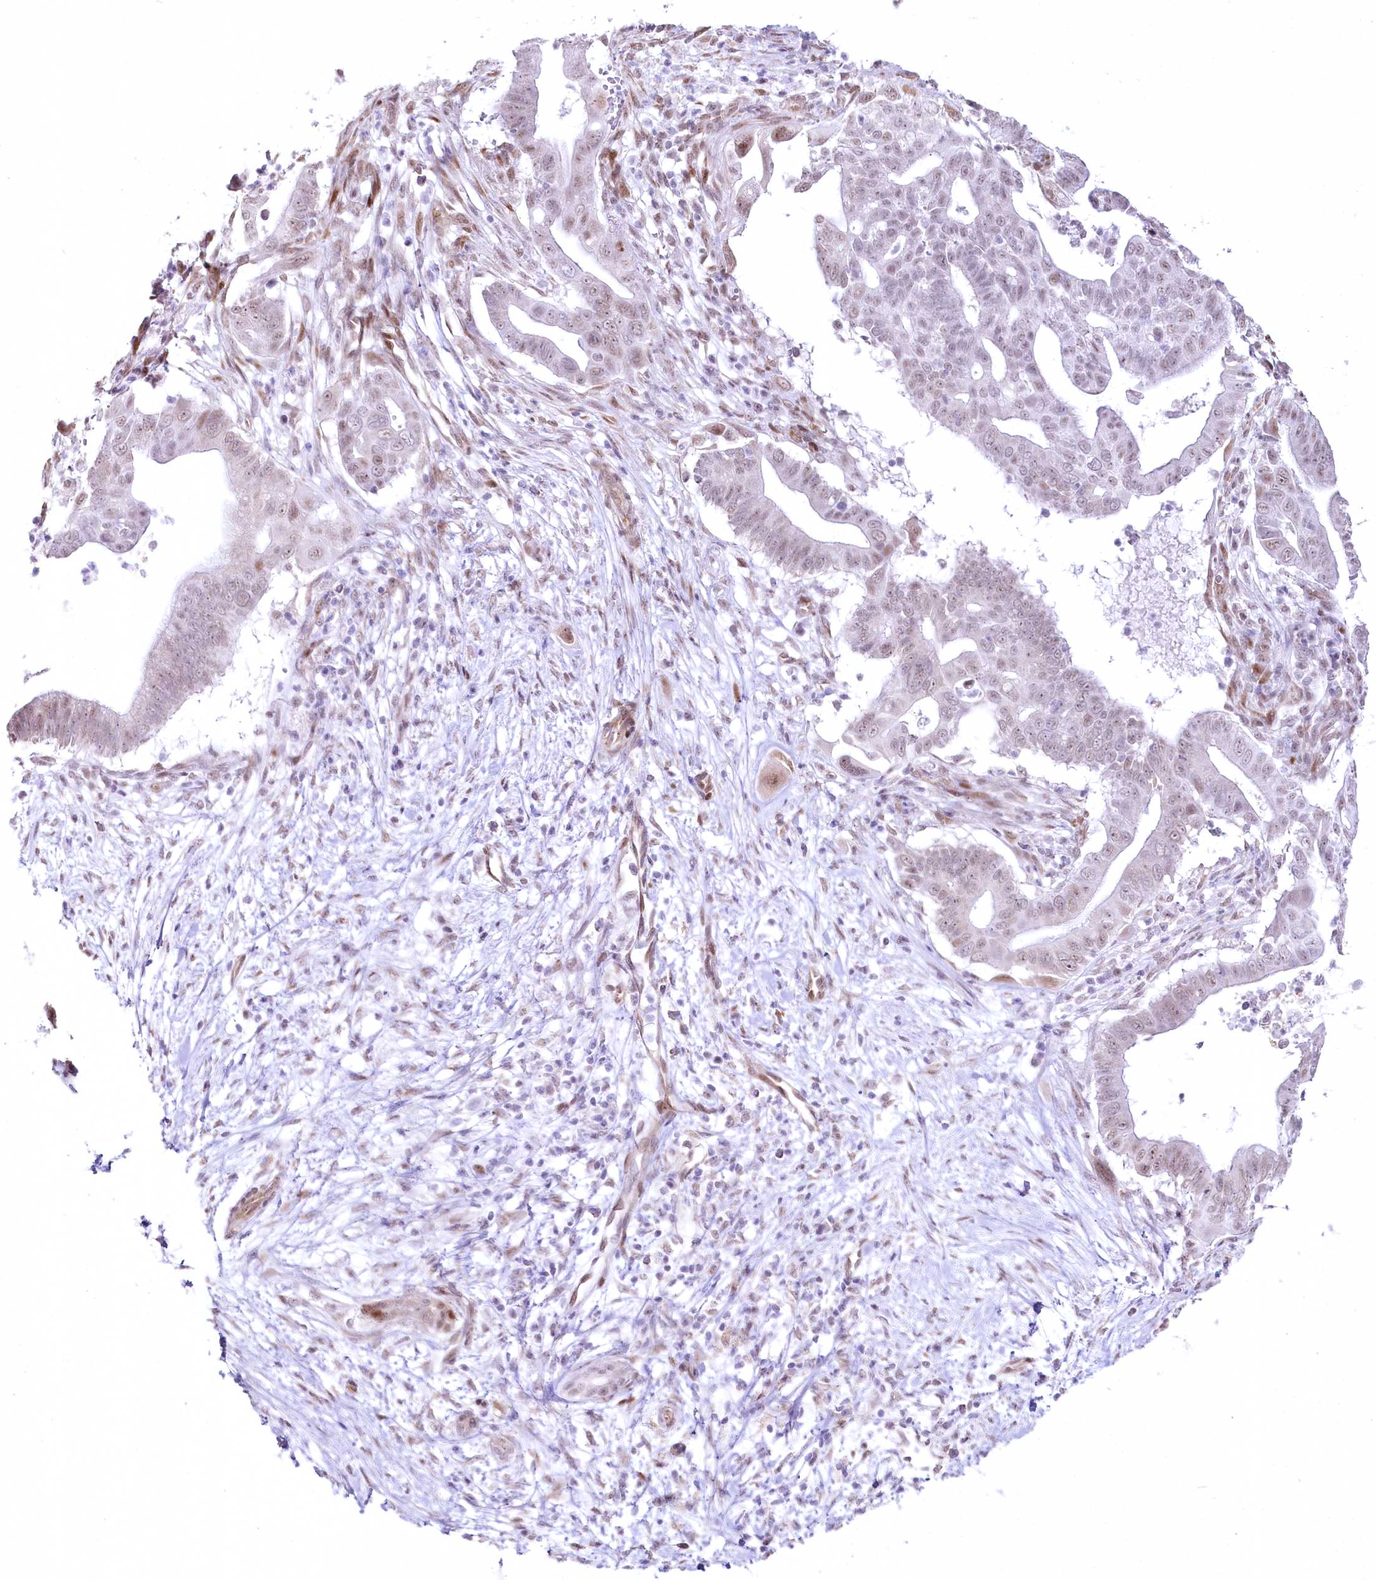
{"staining": {"intensity": "weak", "quantity": "<25%", "location": "nuclear"}, "tissue": "pancreatic cancer", "cell_type": "Tumor cells", "image_type": "cancer", "snomed": [{"axis": "morphology", "description": "Adenocarcinoma, NOS"}, {"axis": "topography", "description": "Pancreas"}], "caption": "Histopathology image shows no significant protein staining in tumor cells of pancreatic adenocarcinoma.", "gene": "YBX3", "patient": {"sex": "male", "age": 68}}